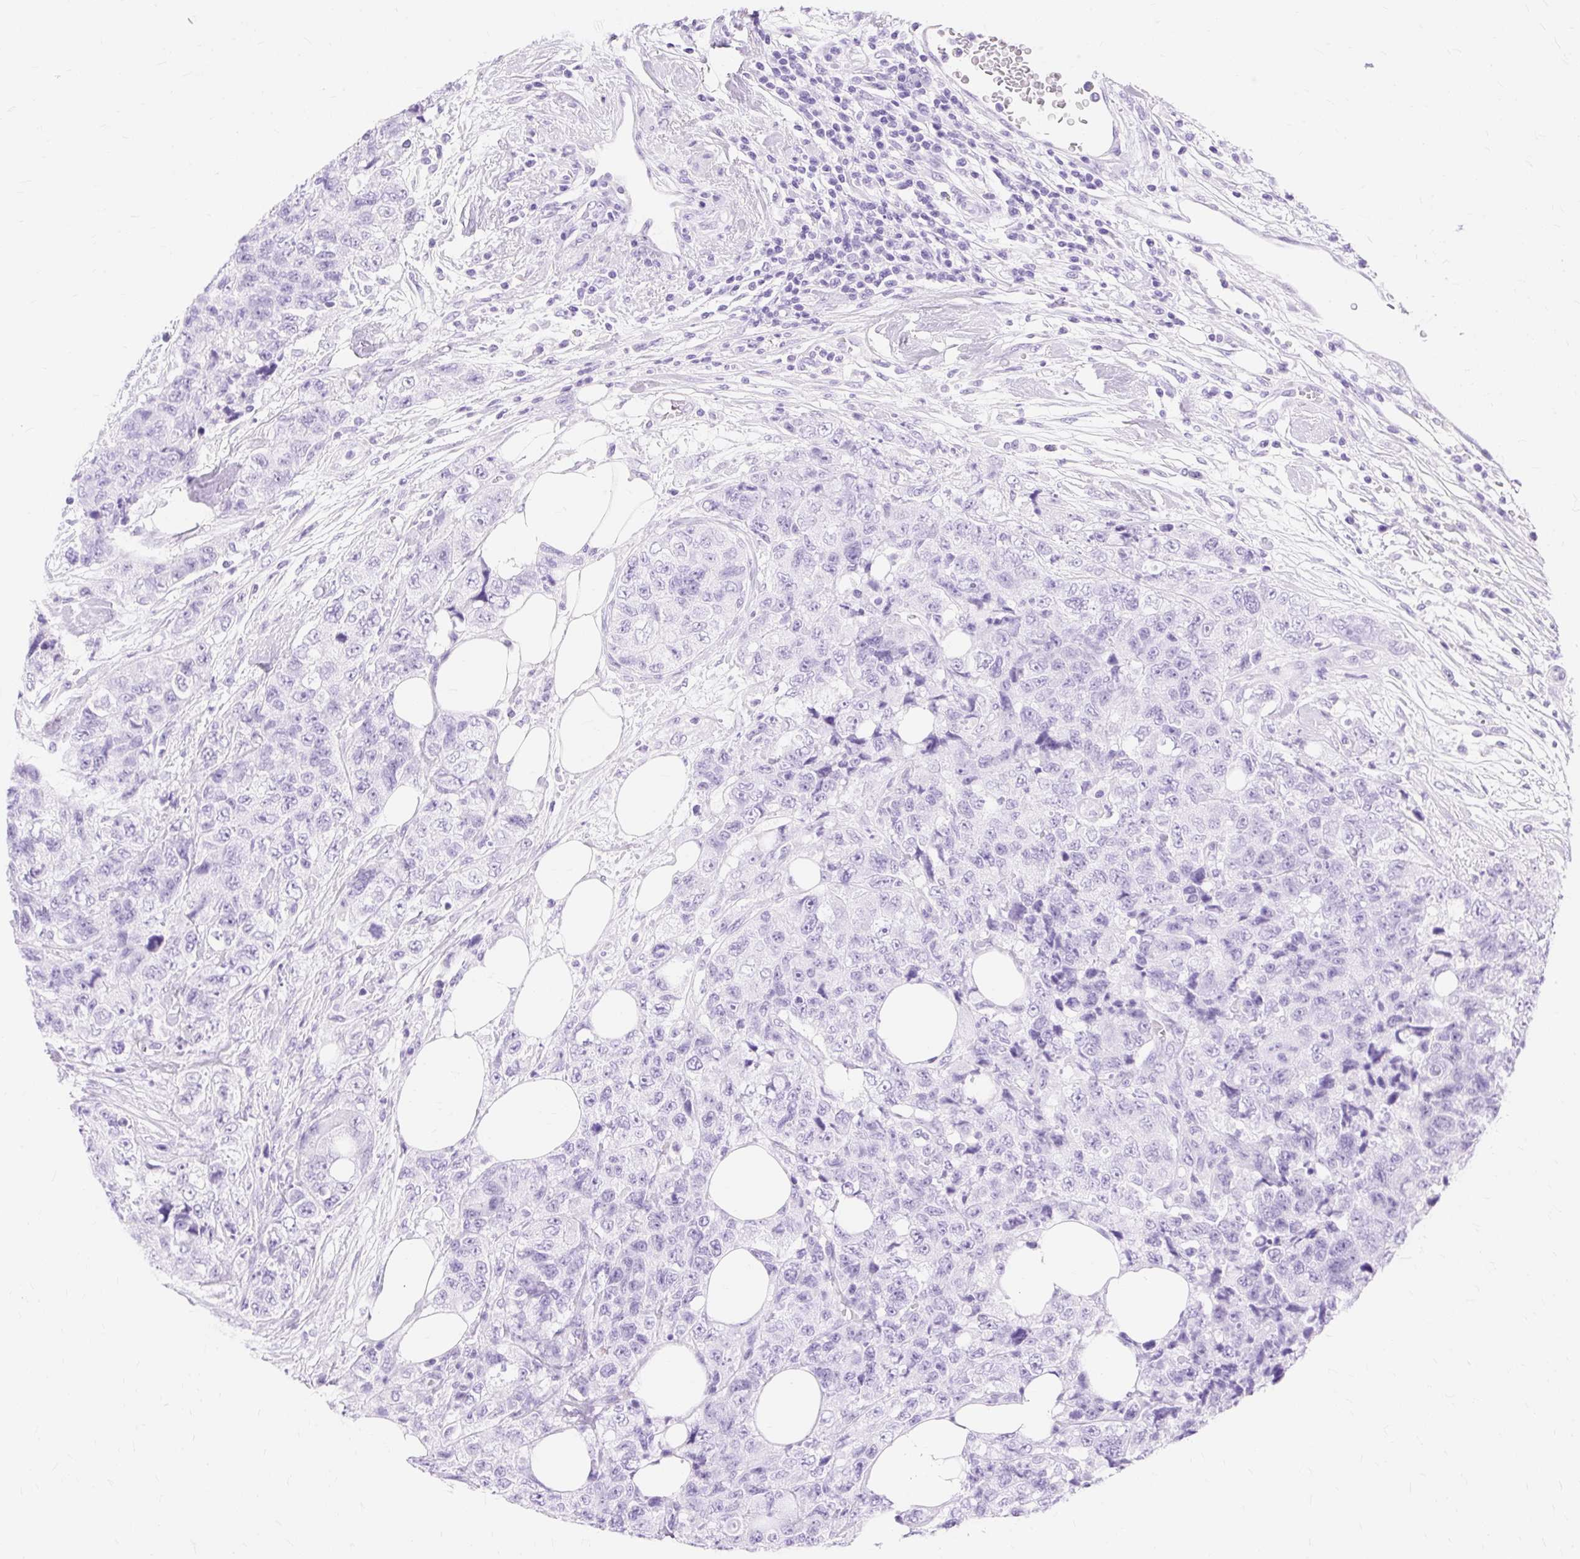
{"staining": {"intensity": "negative", "quantity": "none", "location": "none"}, "tissue": "urothelial cancer", "cell_type": "Tumor cells", "image_type": "cancer", "snomed": [{"axis": "morphology", "description": "Urothelial carcinoma, High grade"}, {"axis": "topography", "description": "Urinary bladder"}], "caption": "The image shows no staining of tumor cells in urothelial cancer.", "gene": "MBP", "patient": {"sex": "female", "age": 78}}